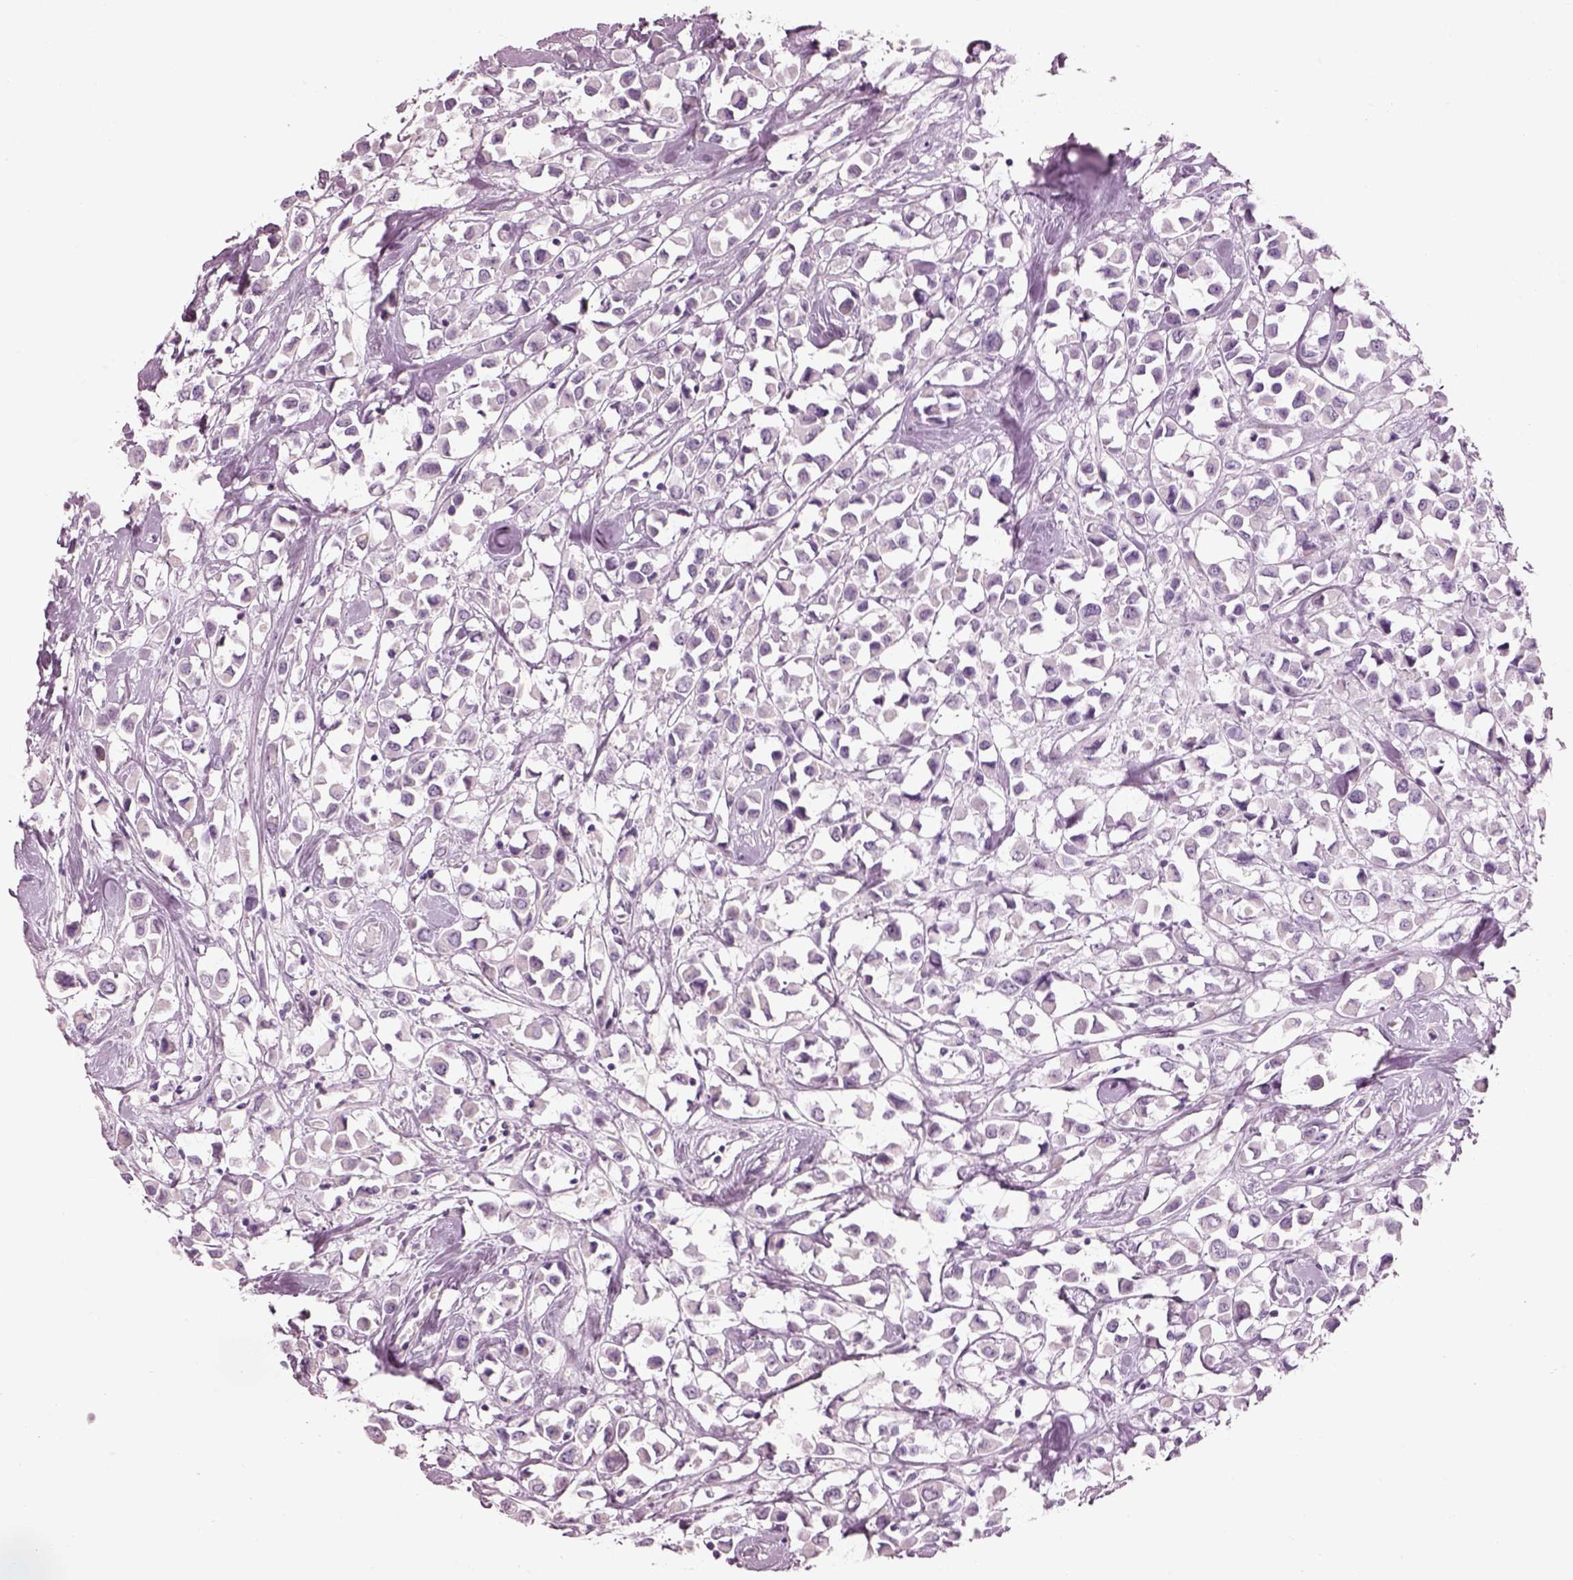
{"staining": {"intensity": "negative", "quantity": "none", "location": "none"}, "tissue": "breast cancer", "cell_type": "Tumor cells", "image_type": "cancer", "snomed": [{"axis": "morphology", "description": "Duct carcinoma"}, {"axis": "topography", "description": "Breast"}], "caption": "Human intraductal carcinoma (breast) stained for a protein using IHC exhibits no expression in tumor cells.", "gene": "CACNG4", "patient": {"sex": "female", "age": 61}}